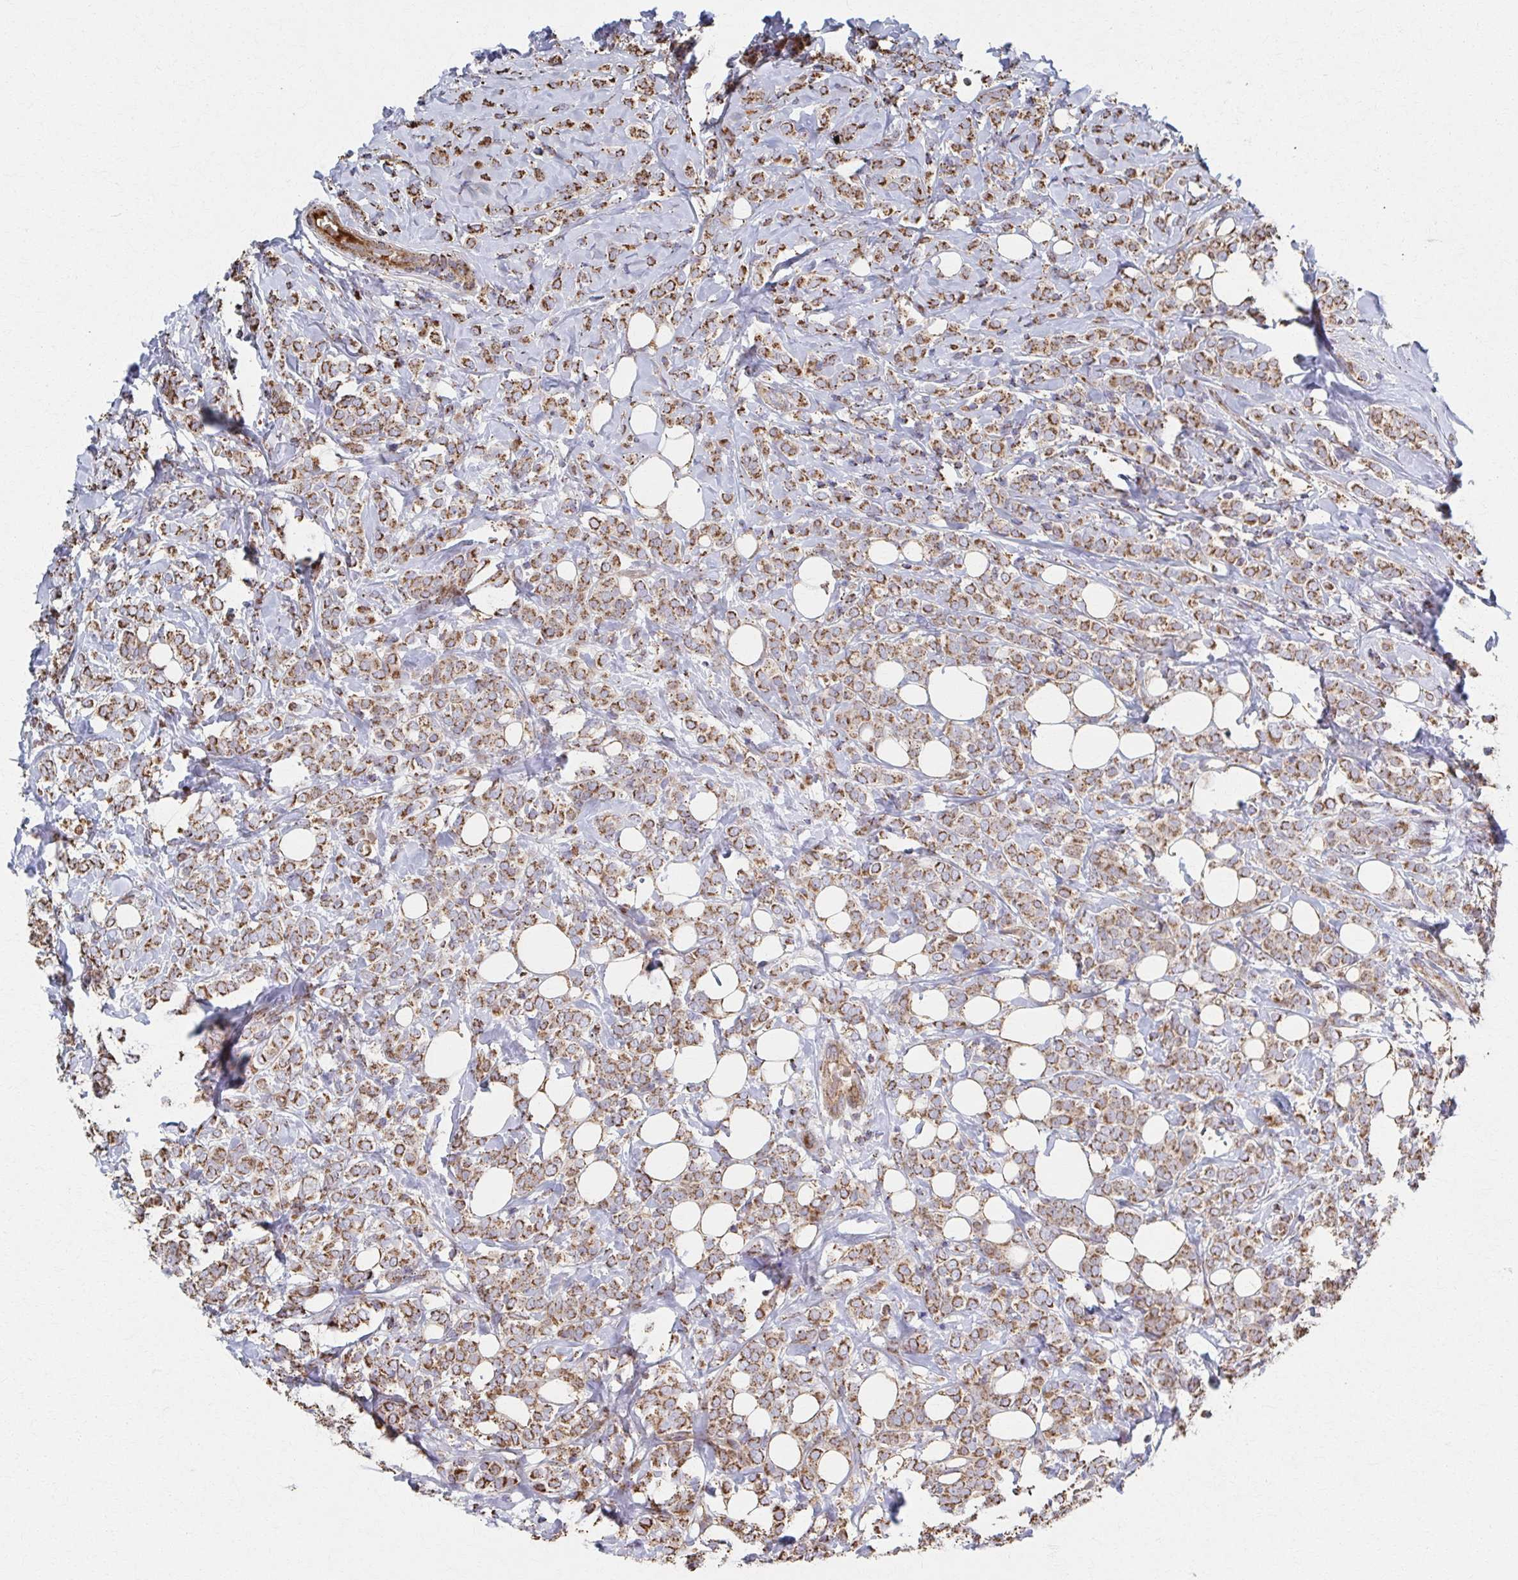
{"staining": {"intensity": "strong", "quantity": ">75%", "location": "cytoplasmic/membranous"}, "tissue": "breast cancer", "cell_type": "Tumor cells", "image_type": "cancer", "snomed": [{"axis": "morphology", "description": "Lobular carcinoma"}, {"axis": "topography", "description": "Breast"}], "caption": "IHC of human breast lobular carcinoma demonstrates high levels of strong cytoplasmic/membranous staining in approximately >75% of tumor cells.", "gene": "SAT1", "patient": {"sex": "female", "age": 49}}